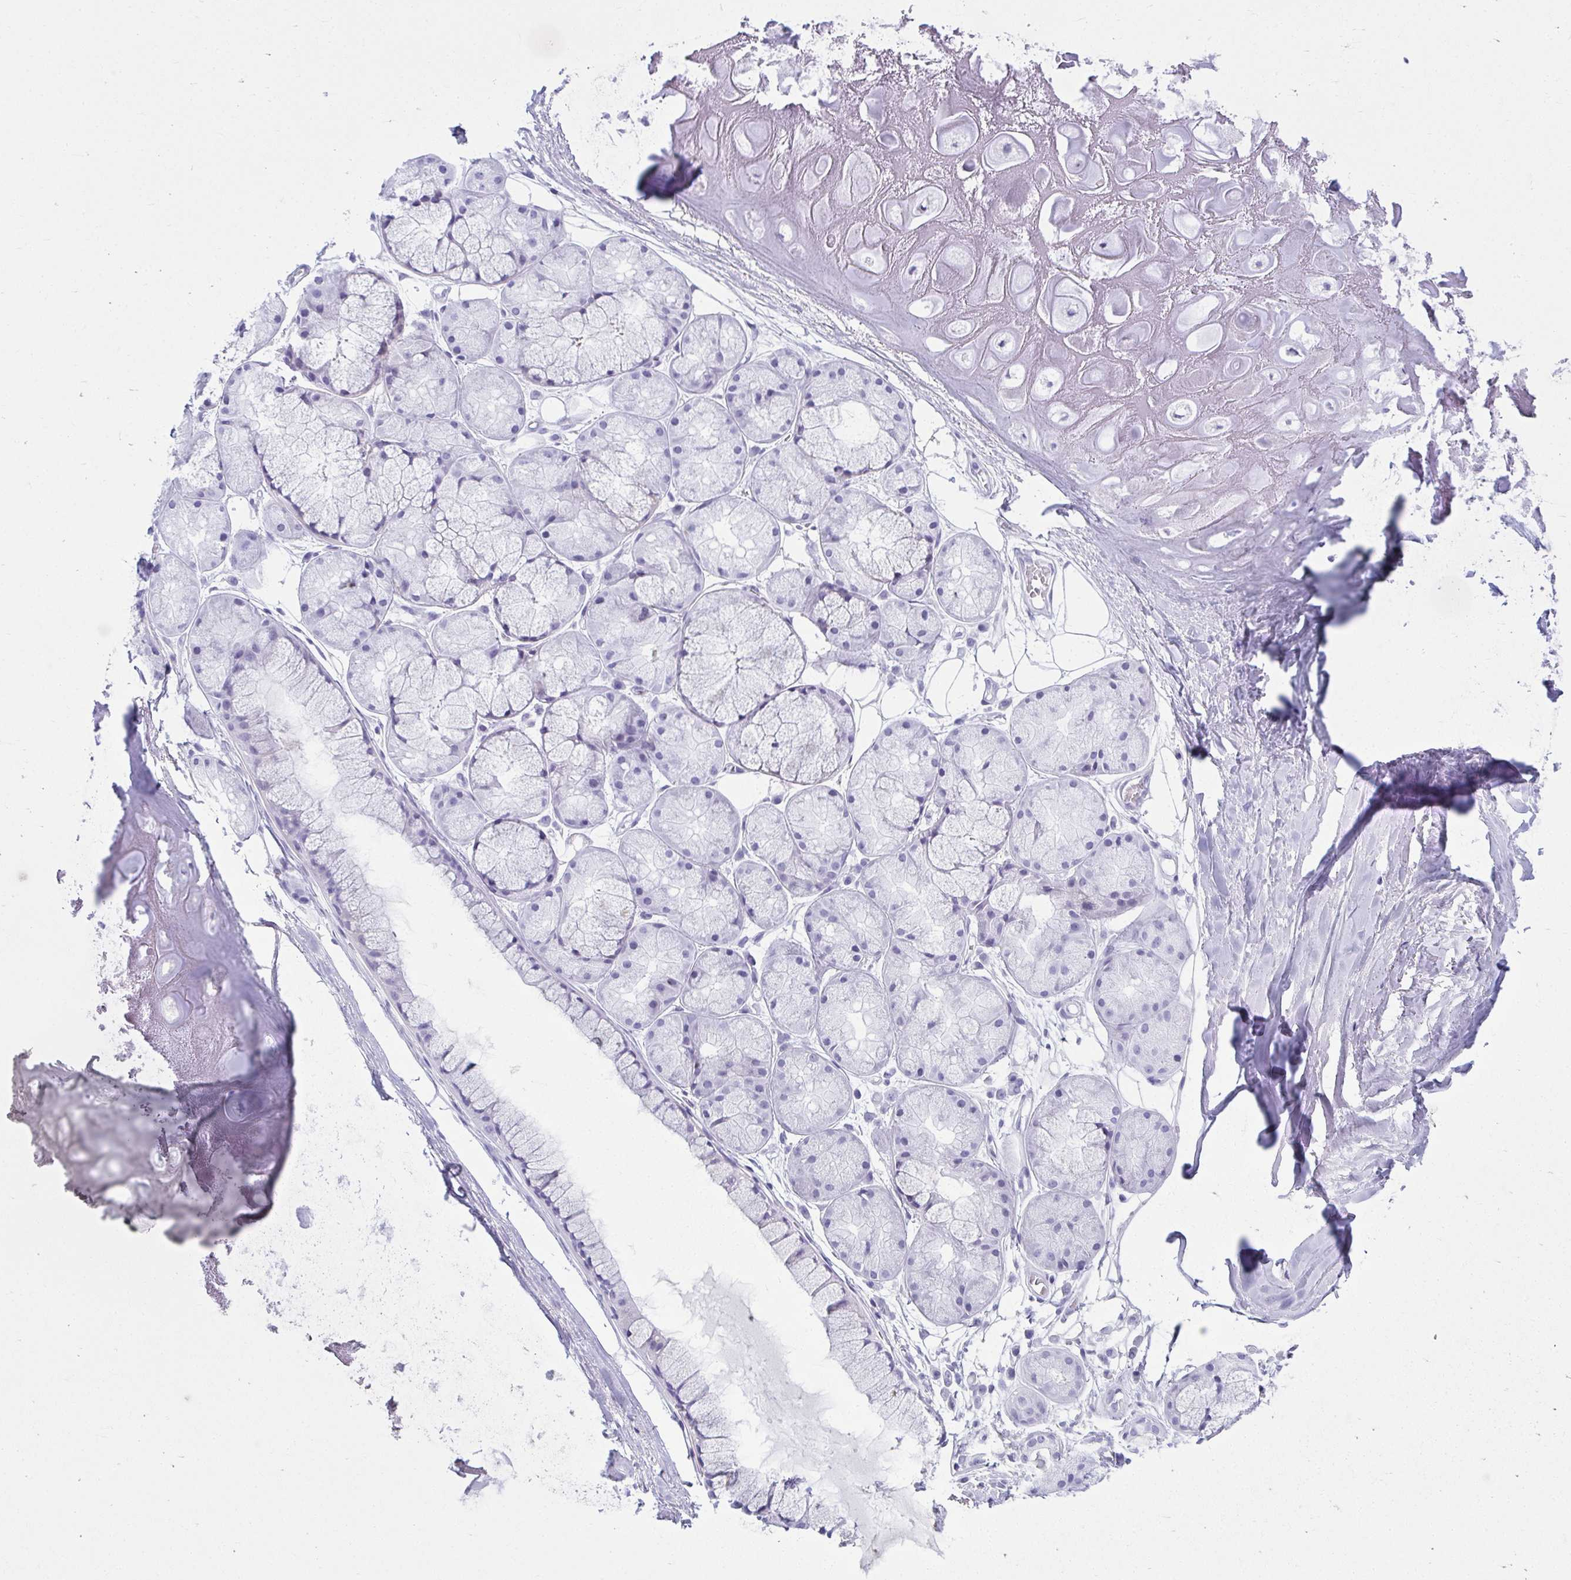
{"staining": {"intensity": "negative", "quantity": "none", "location": "none"}, "tissue": "adipose tissue", "cell_type": "Adipocytes", "image_type": "normal", "snomed": [{"axis": "morphology", "description": "Normal tissue, NOS"}, {"axis": "topography", "description": "Lymph node"}, {"axis": "topography", "description": "Cartilage tissue"}, {"axis": "topography", "description": "Nasopharynx"}], "caption": "Immunohistochemical staining of benign human adipose tissue reveals no significant expression in adipocytes. The staining is performed using DAB (3,3'-diaminobenzidine) brown chromogen with nuclei counter-stained in using hematoxylin.", "gene": "CLGN", "patient": {"sex": "male", "age": 63}}